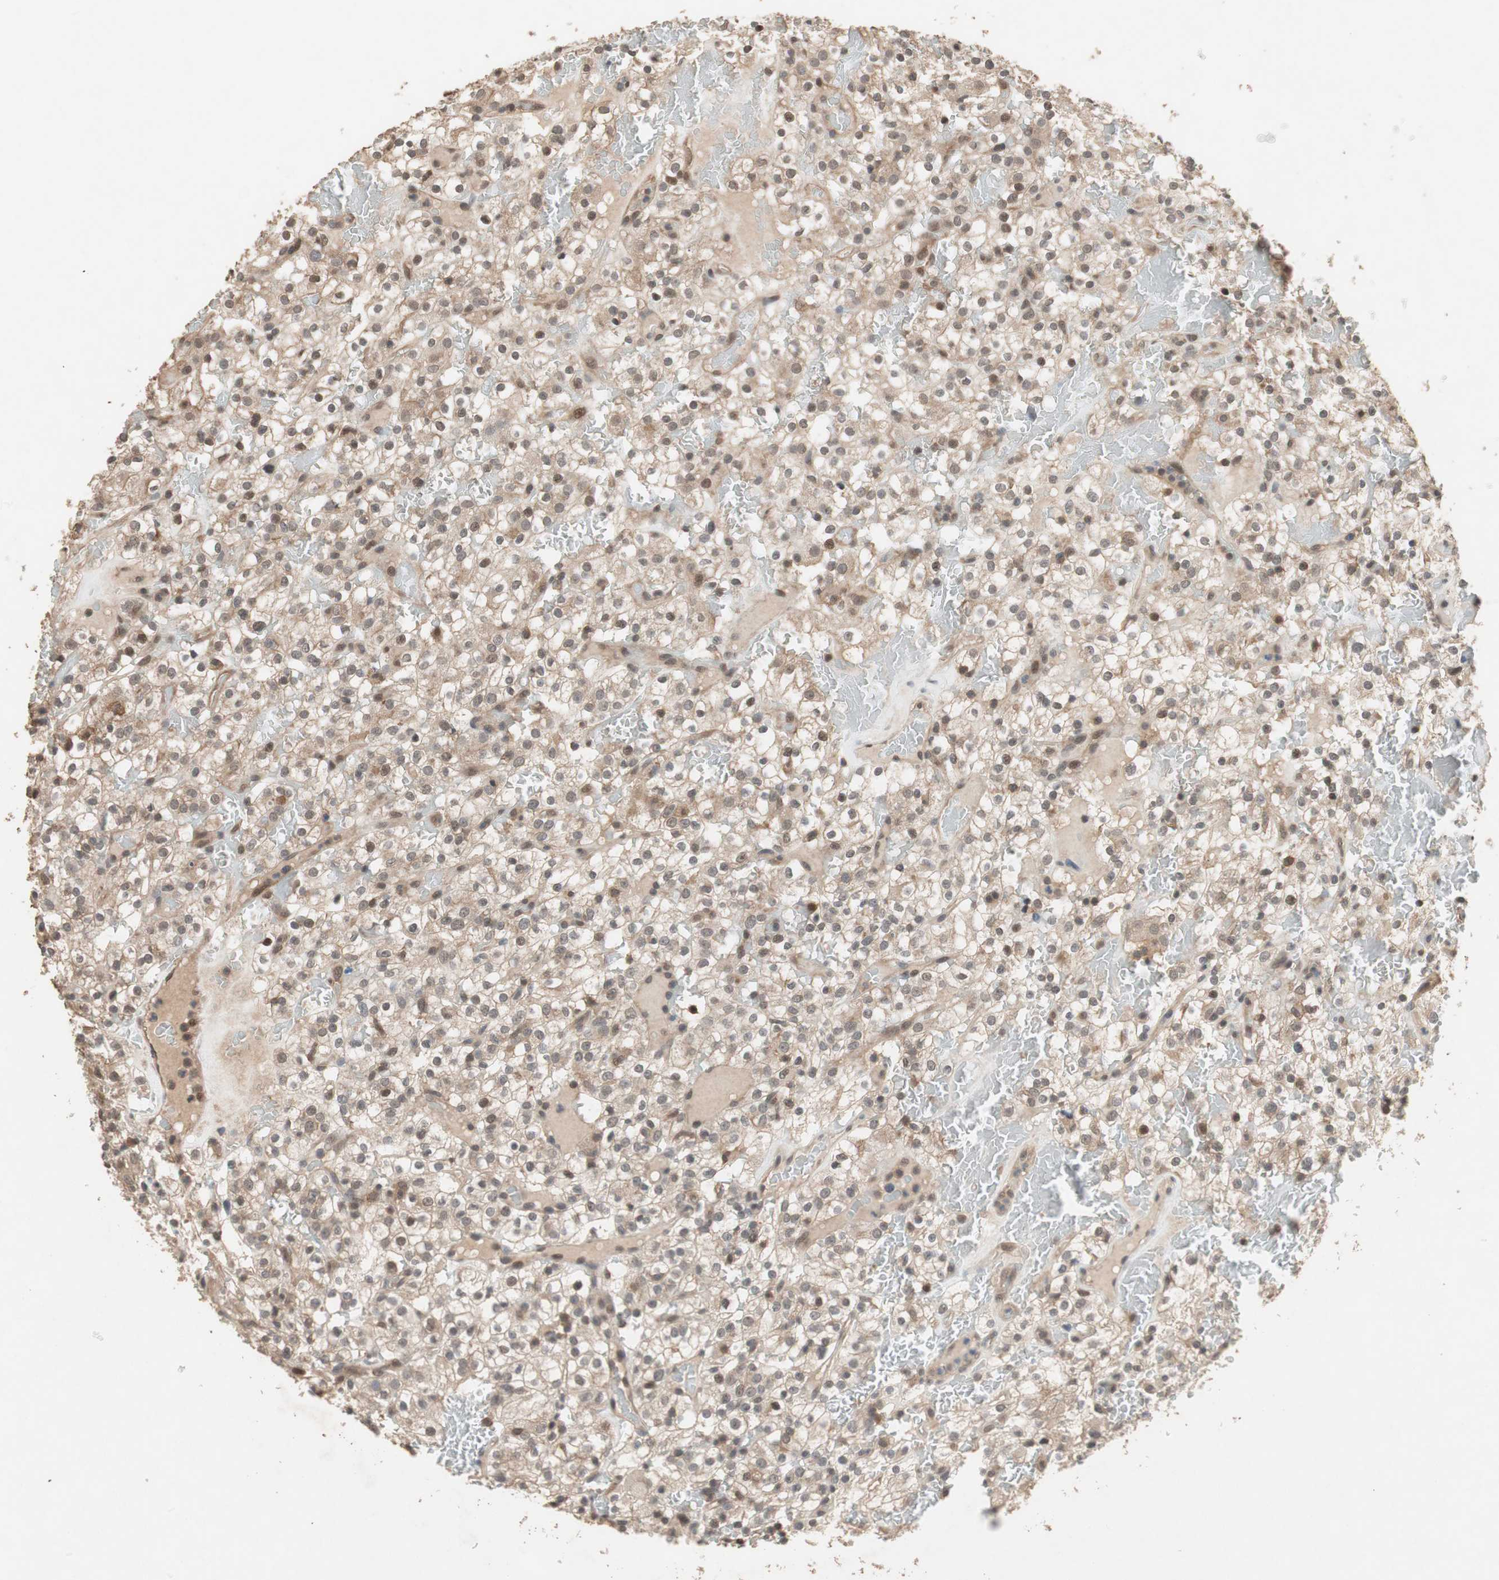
{"staining": {"intensity": "moderate", "quantity": ">75%", "location": "cytoplasmic/membranous,nuclear"}, "tissue": "renal cancer", "cell_type": "Tumor cells", "image_type": "cancer", "snomed": [{"axis": "morphology", "description": "Normal tissue, NOS"}, {"axis": "morphology", "description": "Adenocarcinoma, NOS"}, {"axis": "topography", "description": "Kidney"}], "caption": "Brown immunohistochemical staining in human renal cancer (adenocarcinoma) demonstrates moderate cytoplasmic/membranous and nuclear positivity in about >75% of tumor cells.", "gene": "GART", "patient": {"sex": "female", "age": 72}}